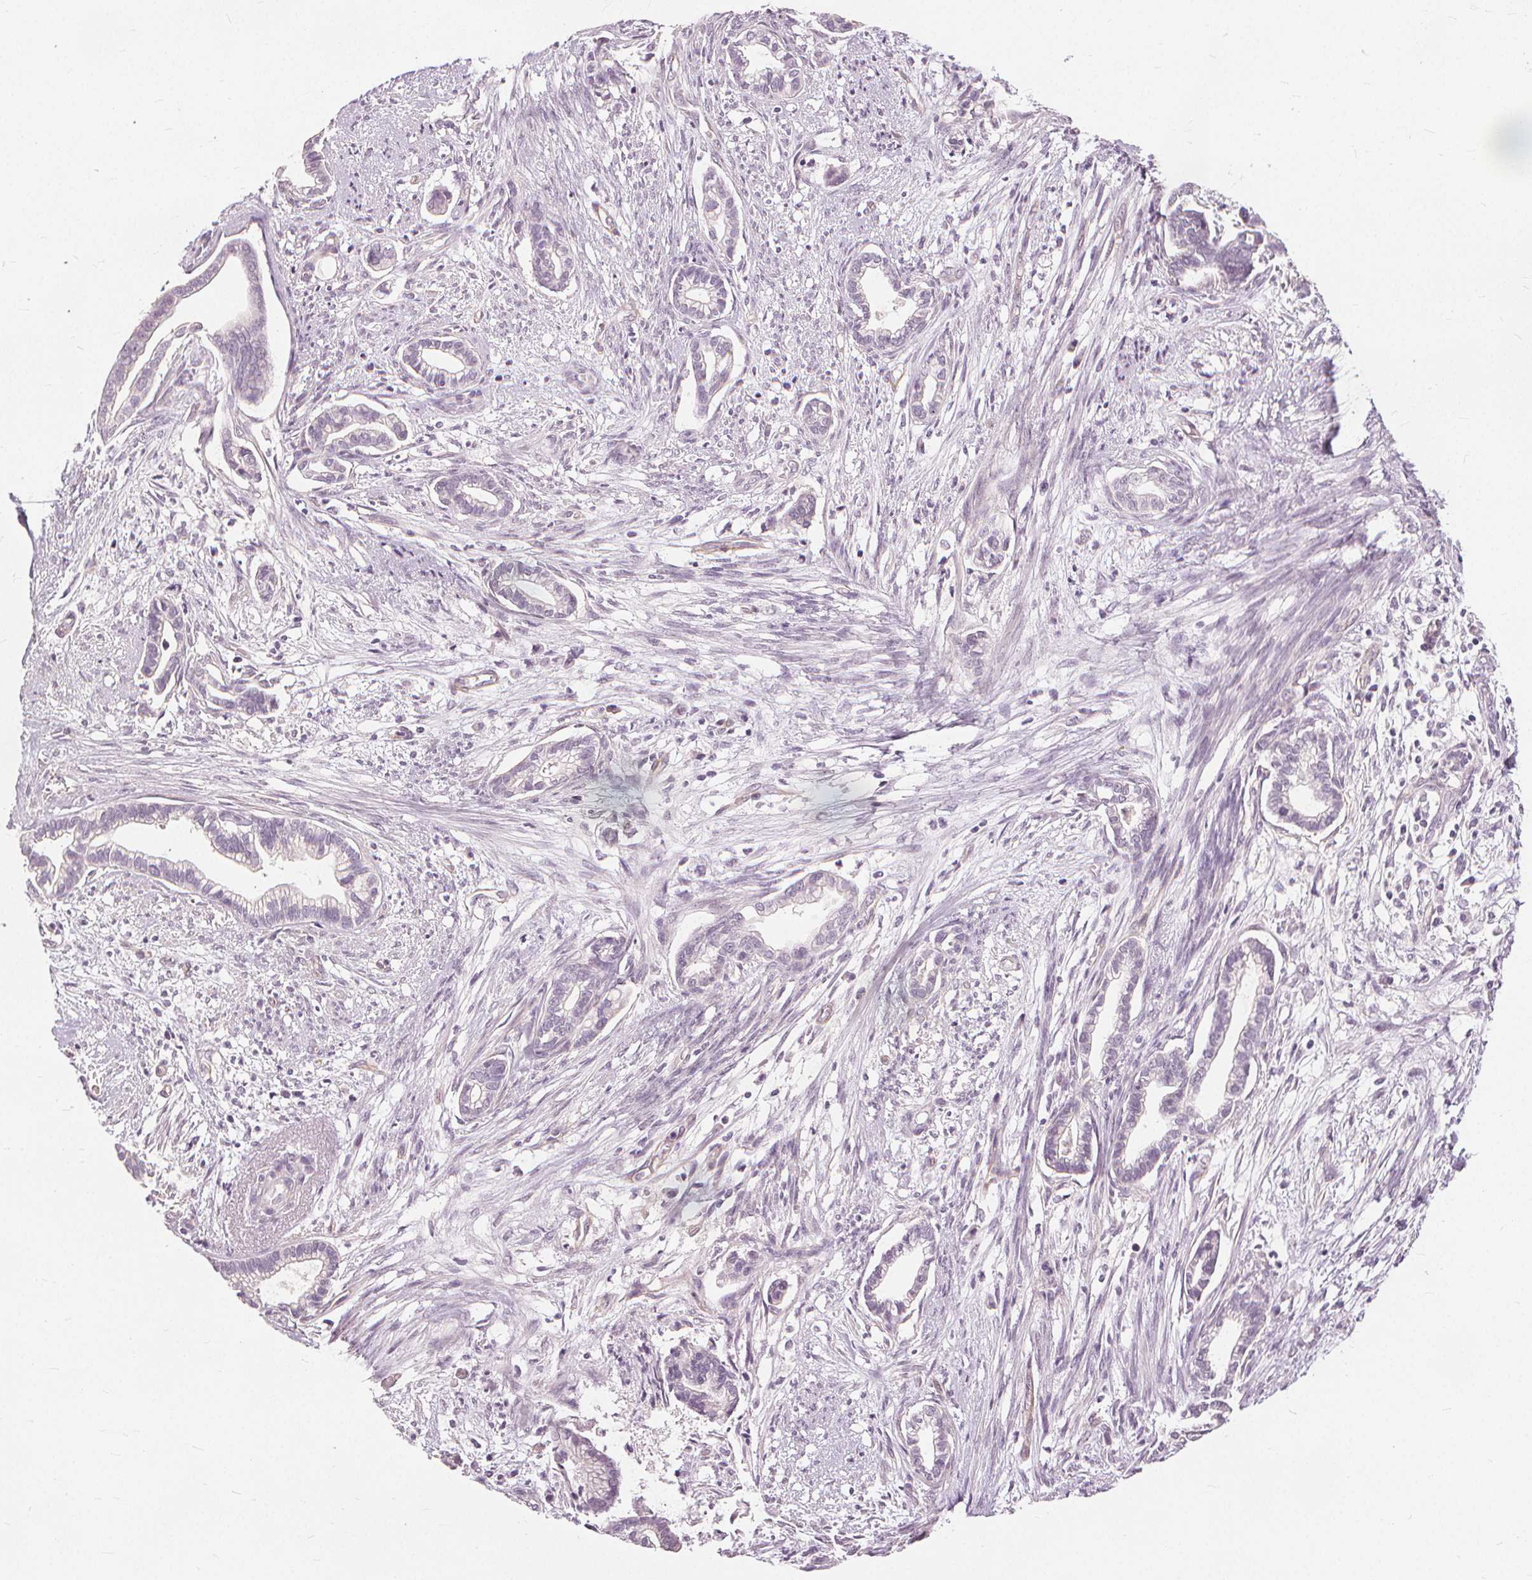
{"staining": {"intensity": "negative", "quantity": "none", "location": "none"}, "tissue": "cervical cancer", "cell_type": "Tumor cells", "image_type": "cancer", "snomed": [{"axis": "morphology", "description": "Adenocarcinoma, NOS"}, {"axis": "topography", "description": "Cervix"}], "caption": "High power microscopy histopathology image of an IHC micrograph of adenocarcinoma (cervical), revealing no significant staining in tumor cells. The staining was performed using DAB (3,3'-diaminobenzidine) to visualize the protein expression in brown, while the nuclei were stained in blue with hematoxylin (Magnification: 20x).", "gene": "SFTPD", "patient": {"sex": "female", "age": 62}}